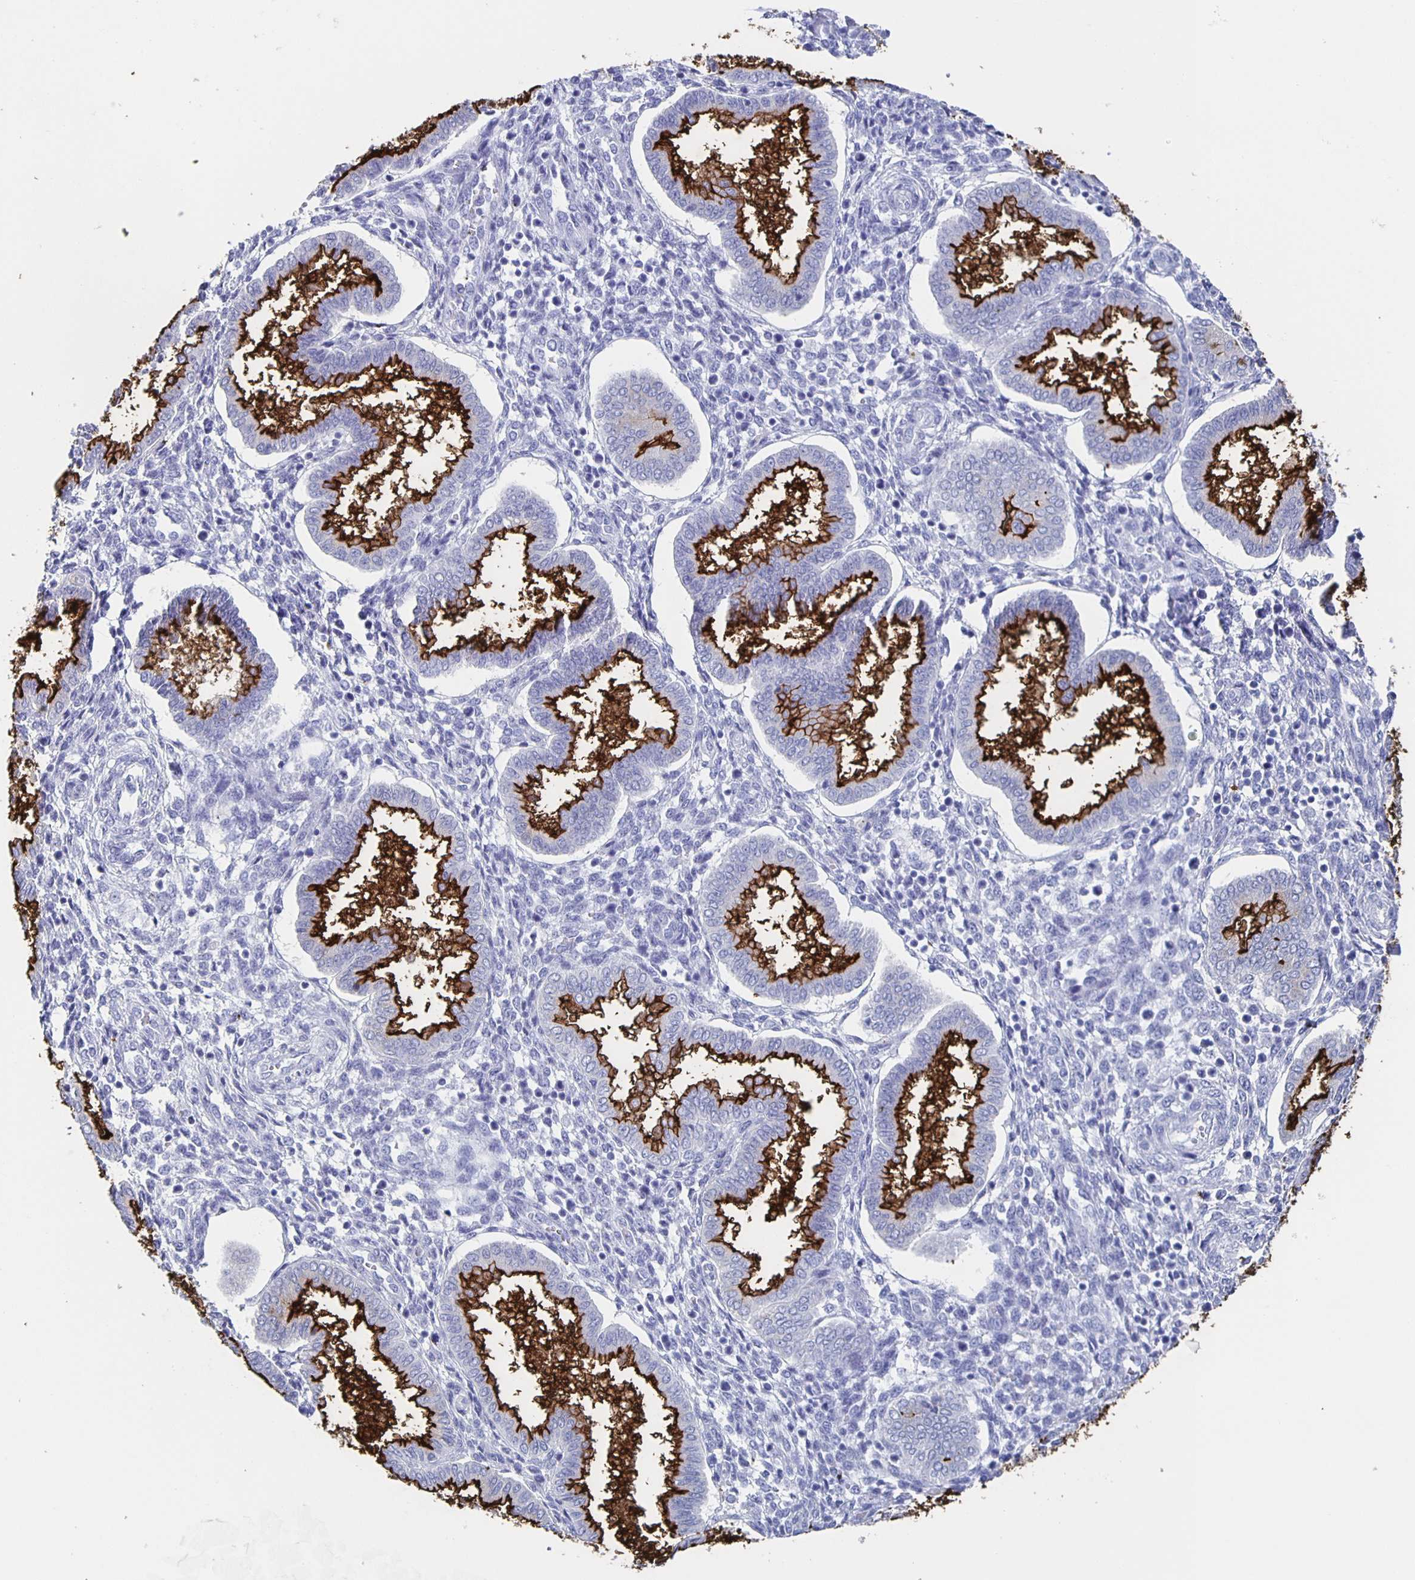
{"staining": {"intensity": "negative", "quantity": "none", "location": "none"}, "tissue": "endometrium", "cell_type": "Cells in endometrial stroma", "image_type": "normal", "snomed": [{"axis": "morphology", "description": "Normal tissue, NOS"}, {"axis": "topography", "description": "Endometrium"}], "caption": "This photomicrograph is of unremarkable endometrium stained with IHC to label a protein in brown with the nuclei are counter-stained blue. There is no positivity in cells in endometrial stroma. Nuclei are stained in blue.", "gene": "SLC34A2", "patient": {"sex": "female", "age": 24}}